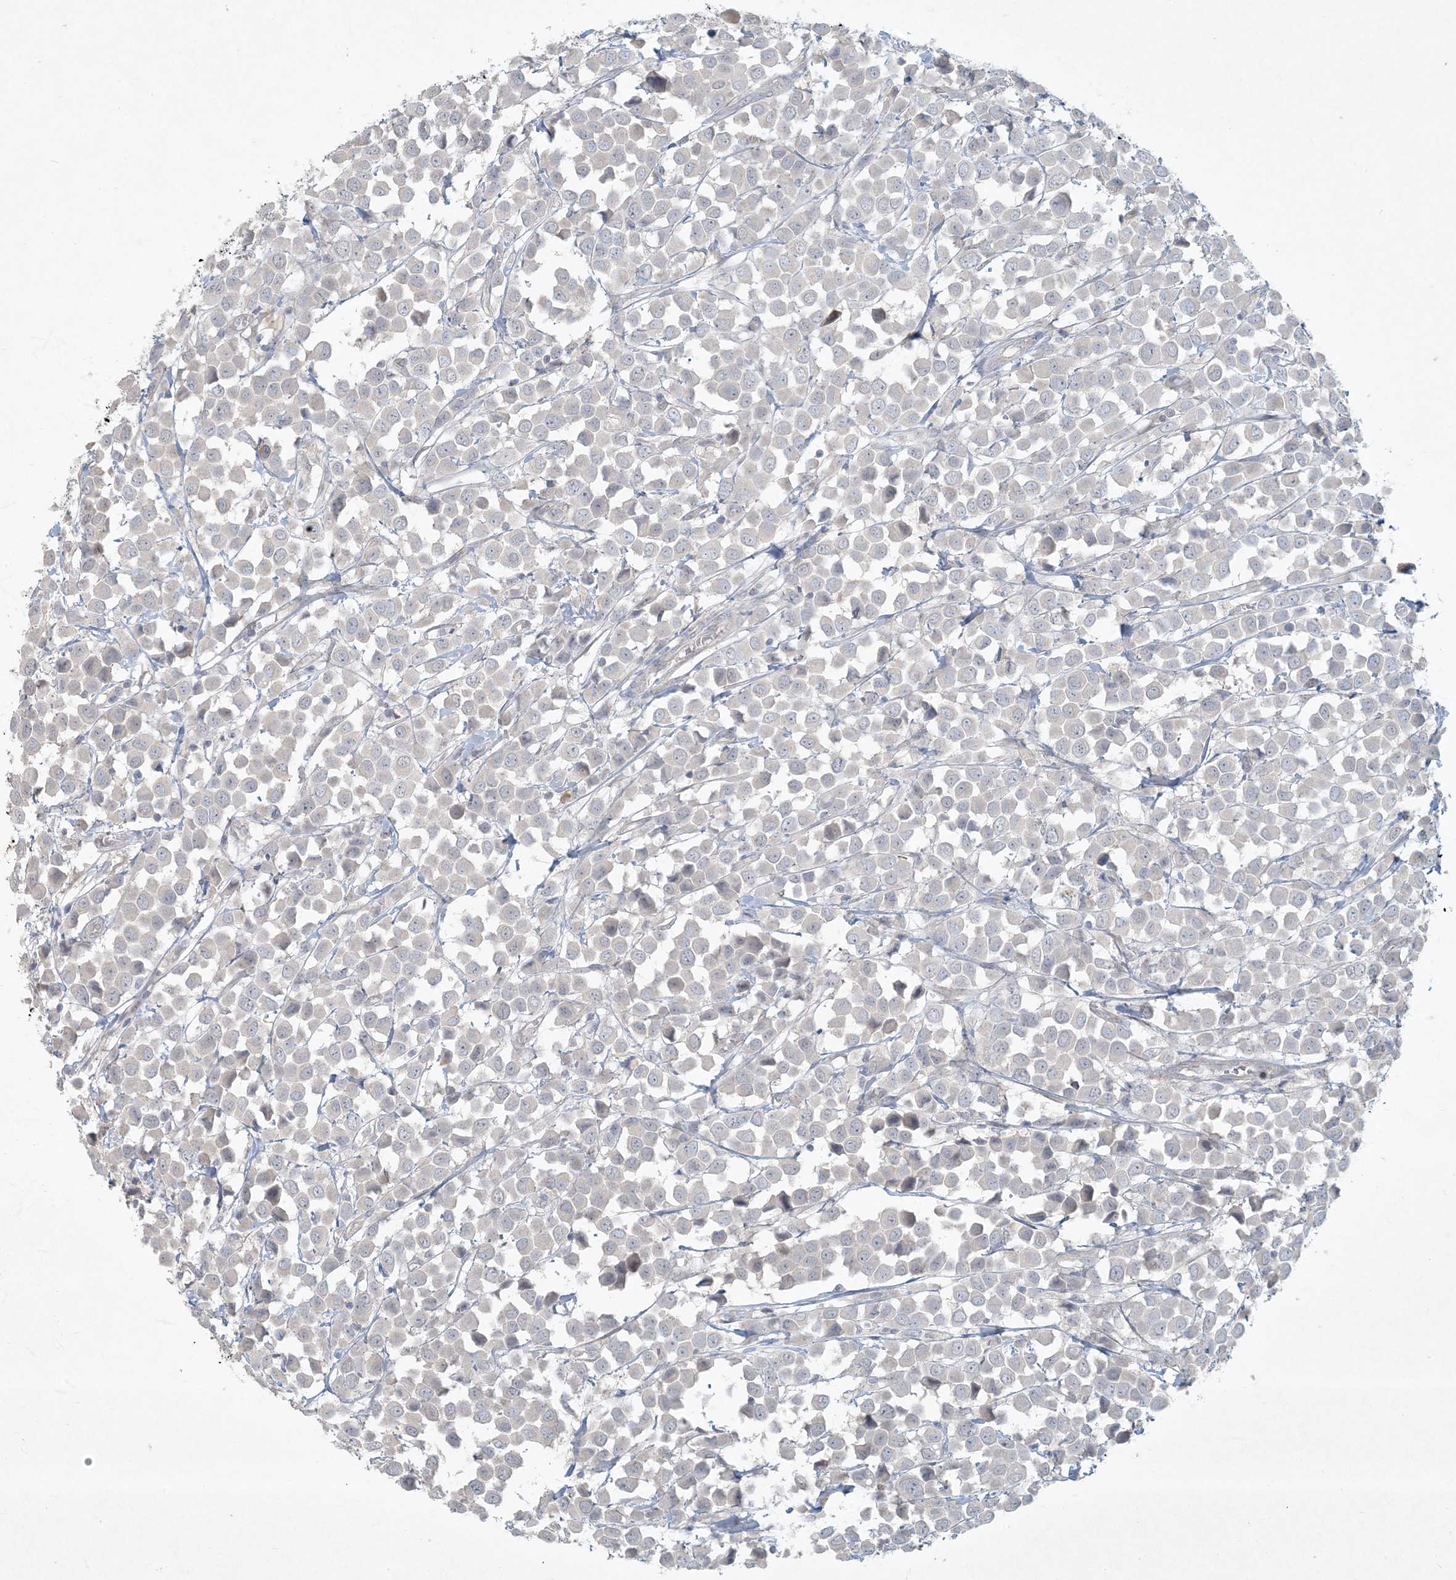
{"staining": {"intensity": "negative", "quantity": "none", "location": "none"}, "tissue": "breast cancer", "cell_type": "Tumor cells", "image_type": "cancer", "snomed": [{"axis": "morphology", "description": "Duct carcinoma"}, {"axis": "topography", "description": "Breast"}], "caption": "Breast infiltrating ductal carcinoma stained for a protein using IHC displays no staining tumor cells.", "gene": "BCORL1", "patient": {"sex": "female", "age": 61}}